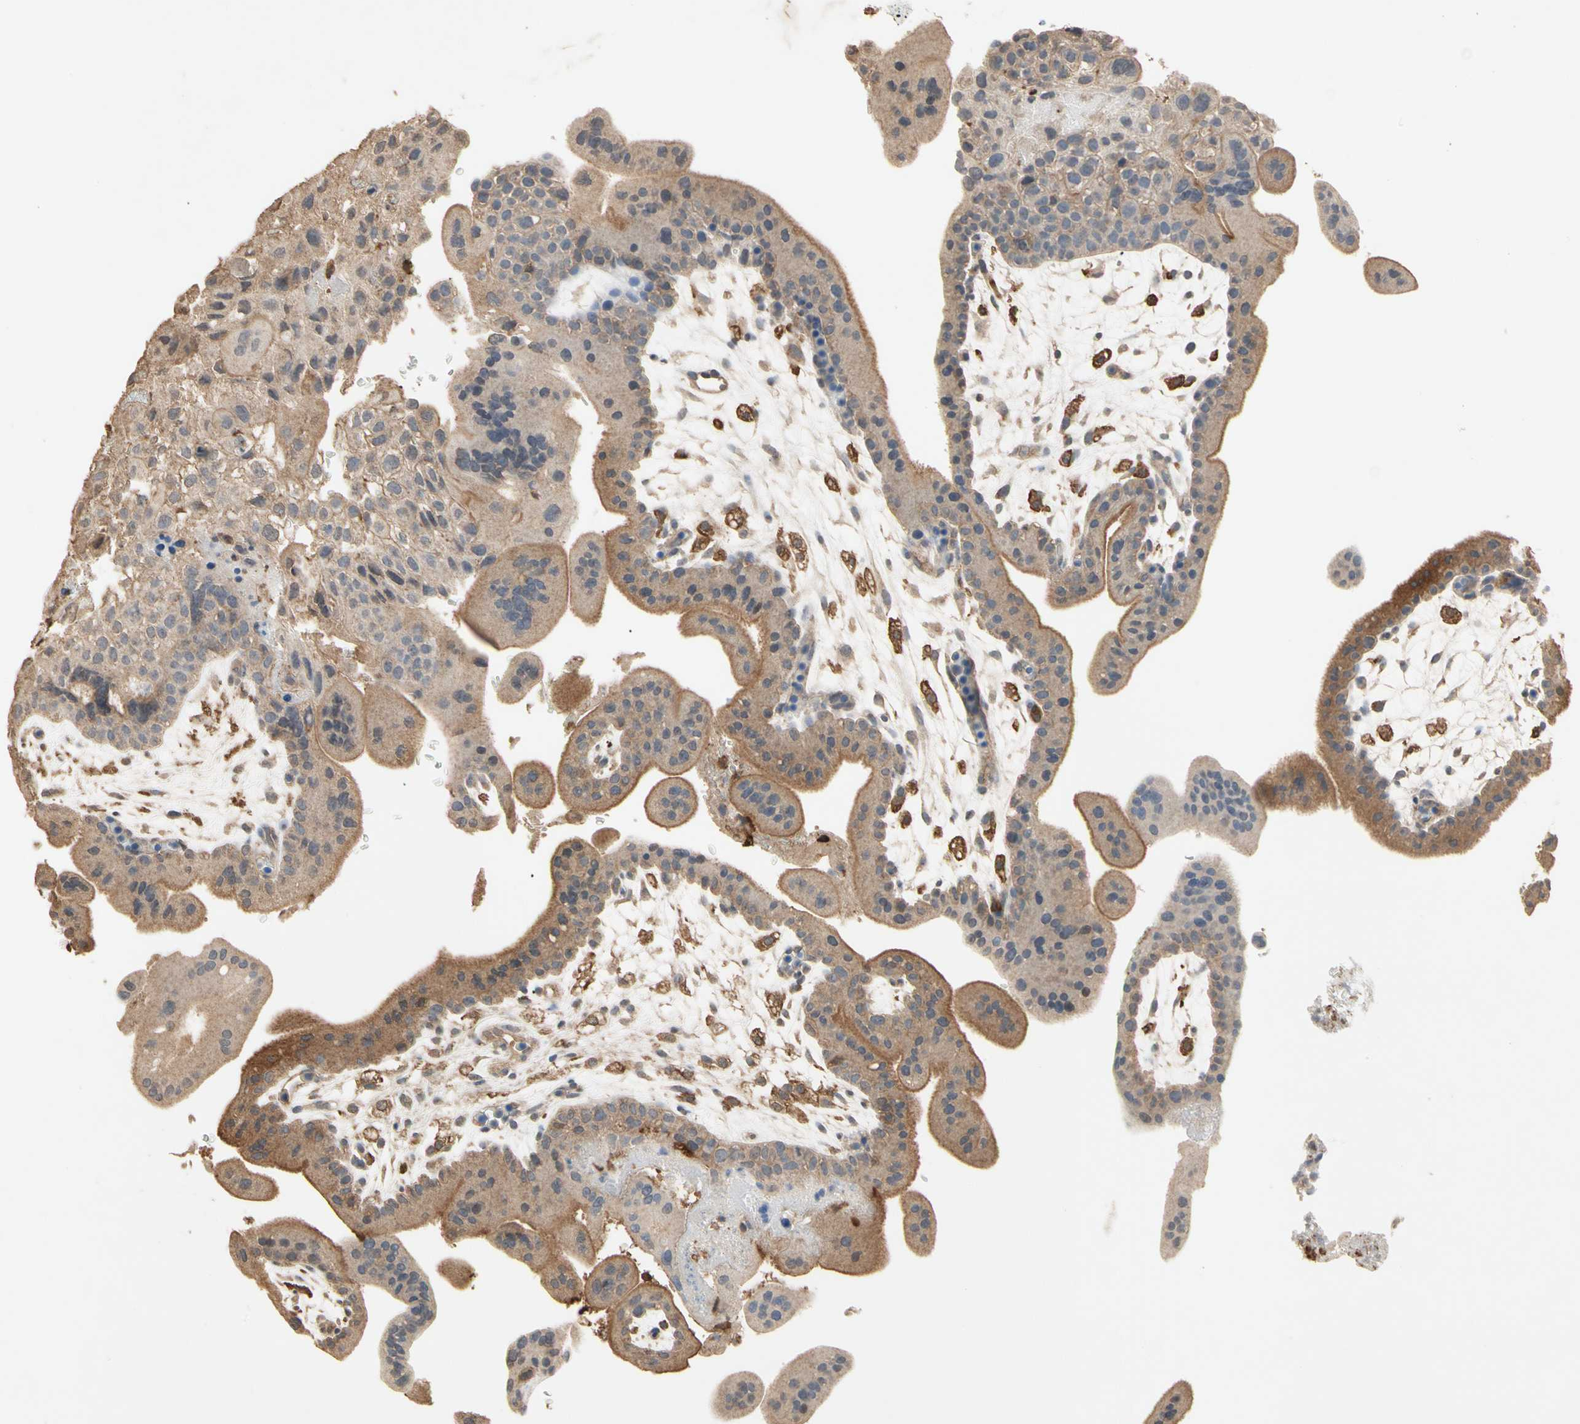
{"staining": {"intensity": "moderate", "quantity": "25%-75%", "location": "cytoplasmic/membranous"}, "tissue": "placenta", "cell_type": "Trophoblastic cells", "image_type": "normal", "snomed": [{"axis": "morphology", "description": "Normal tissue, NOS"}, {"axis": "topography", "description": "Placenta"}], "caption": "Protein positivity by immunohistochemistry shows moderate cytoplasmic/membranous positivity in approximately 25%-75% of trophoblastic cells in normal placenta. (DAB IHC with brightfield microscopy, high magnification).", "gene": "MAP3K10", "patient": {"sex": "female", "age": 35}}